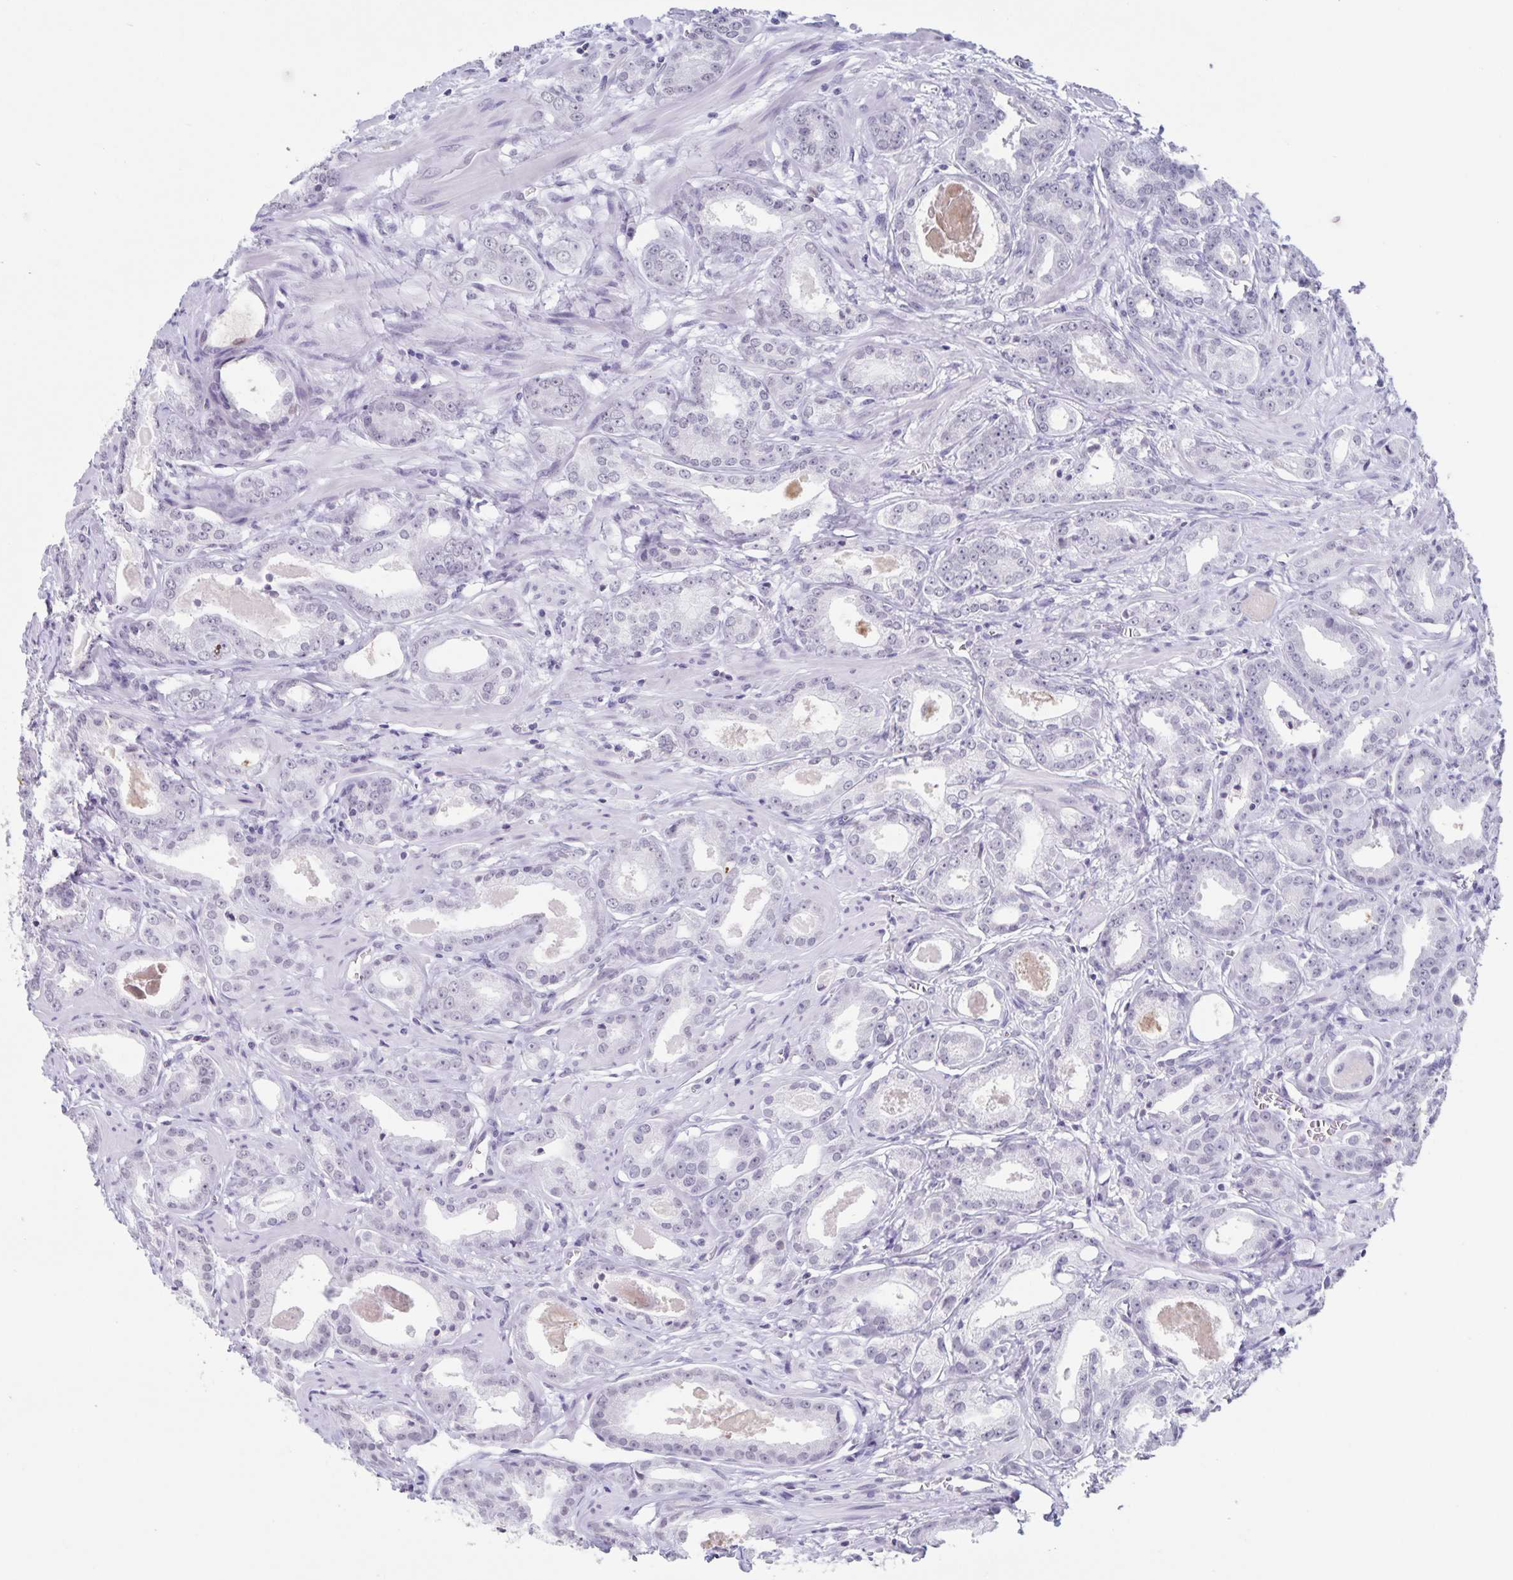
{"staining": {"intensity": "negative", "quantity": "none", "location": "none"}, "tissue": "prostate cancer", "cell_type": "Tumor cells", "image_type": "cancer", "snomed": [{"axis": "morphology", "description": "Adenocarcinoma, NOS"}, {"axis": "morphology", "description": "Adenocarcinoma, Low grade"}, {"axis": "topography", "description": "Prostate"}], "caption": "DAB (3,3'-diaminobenzidine) immunohistochemical staining of human prostate cancer shows no significant staining in tumor cells.", "gene": "LCE6A", "patient": {"sex": "male", "age": 64}}